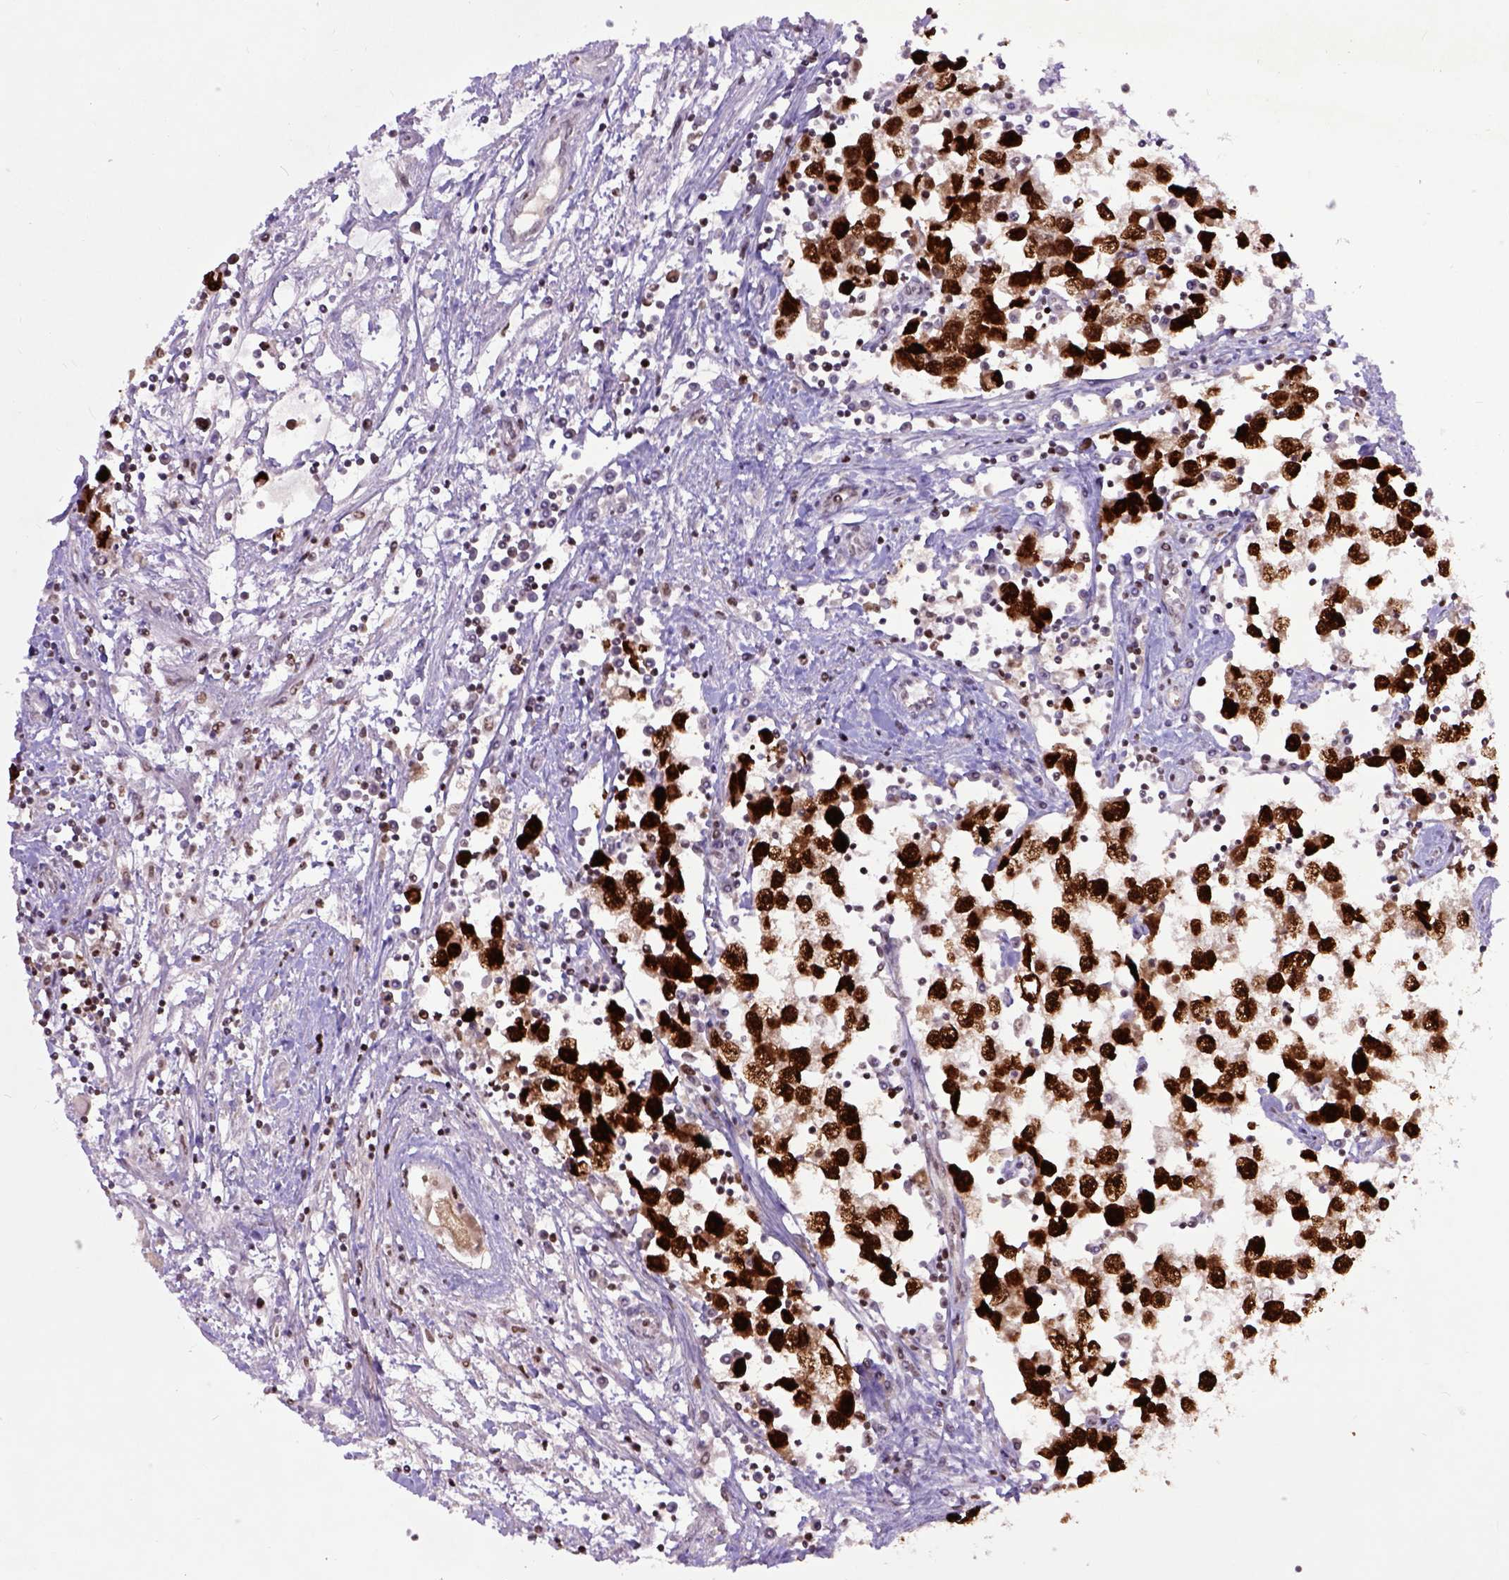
{"staining": {"intensity": "strong", "quantity": ">75%", "location": "nuclear"}, "tissue": "testis cancer", "cell_type": "Tumor cells", "image_type": "cancer", "snomed": [{"axis": "morphology", "description": "Seminoma, NOS"}, {"axis": "topography", "description": "Testis"}], "caption": "About >75% of tumor cells in testis cancer (seminoma) exhibit strong nuclear protein positivity as visualized by brown immunohistochemical staining.", "gene": "RCC2", "patient": {"sex": "male", "age": 30}}